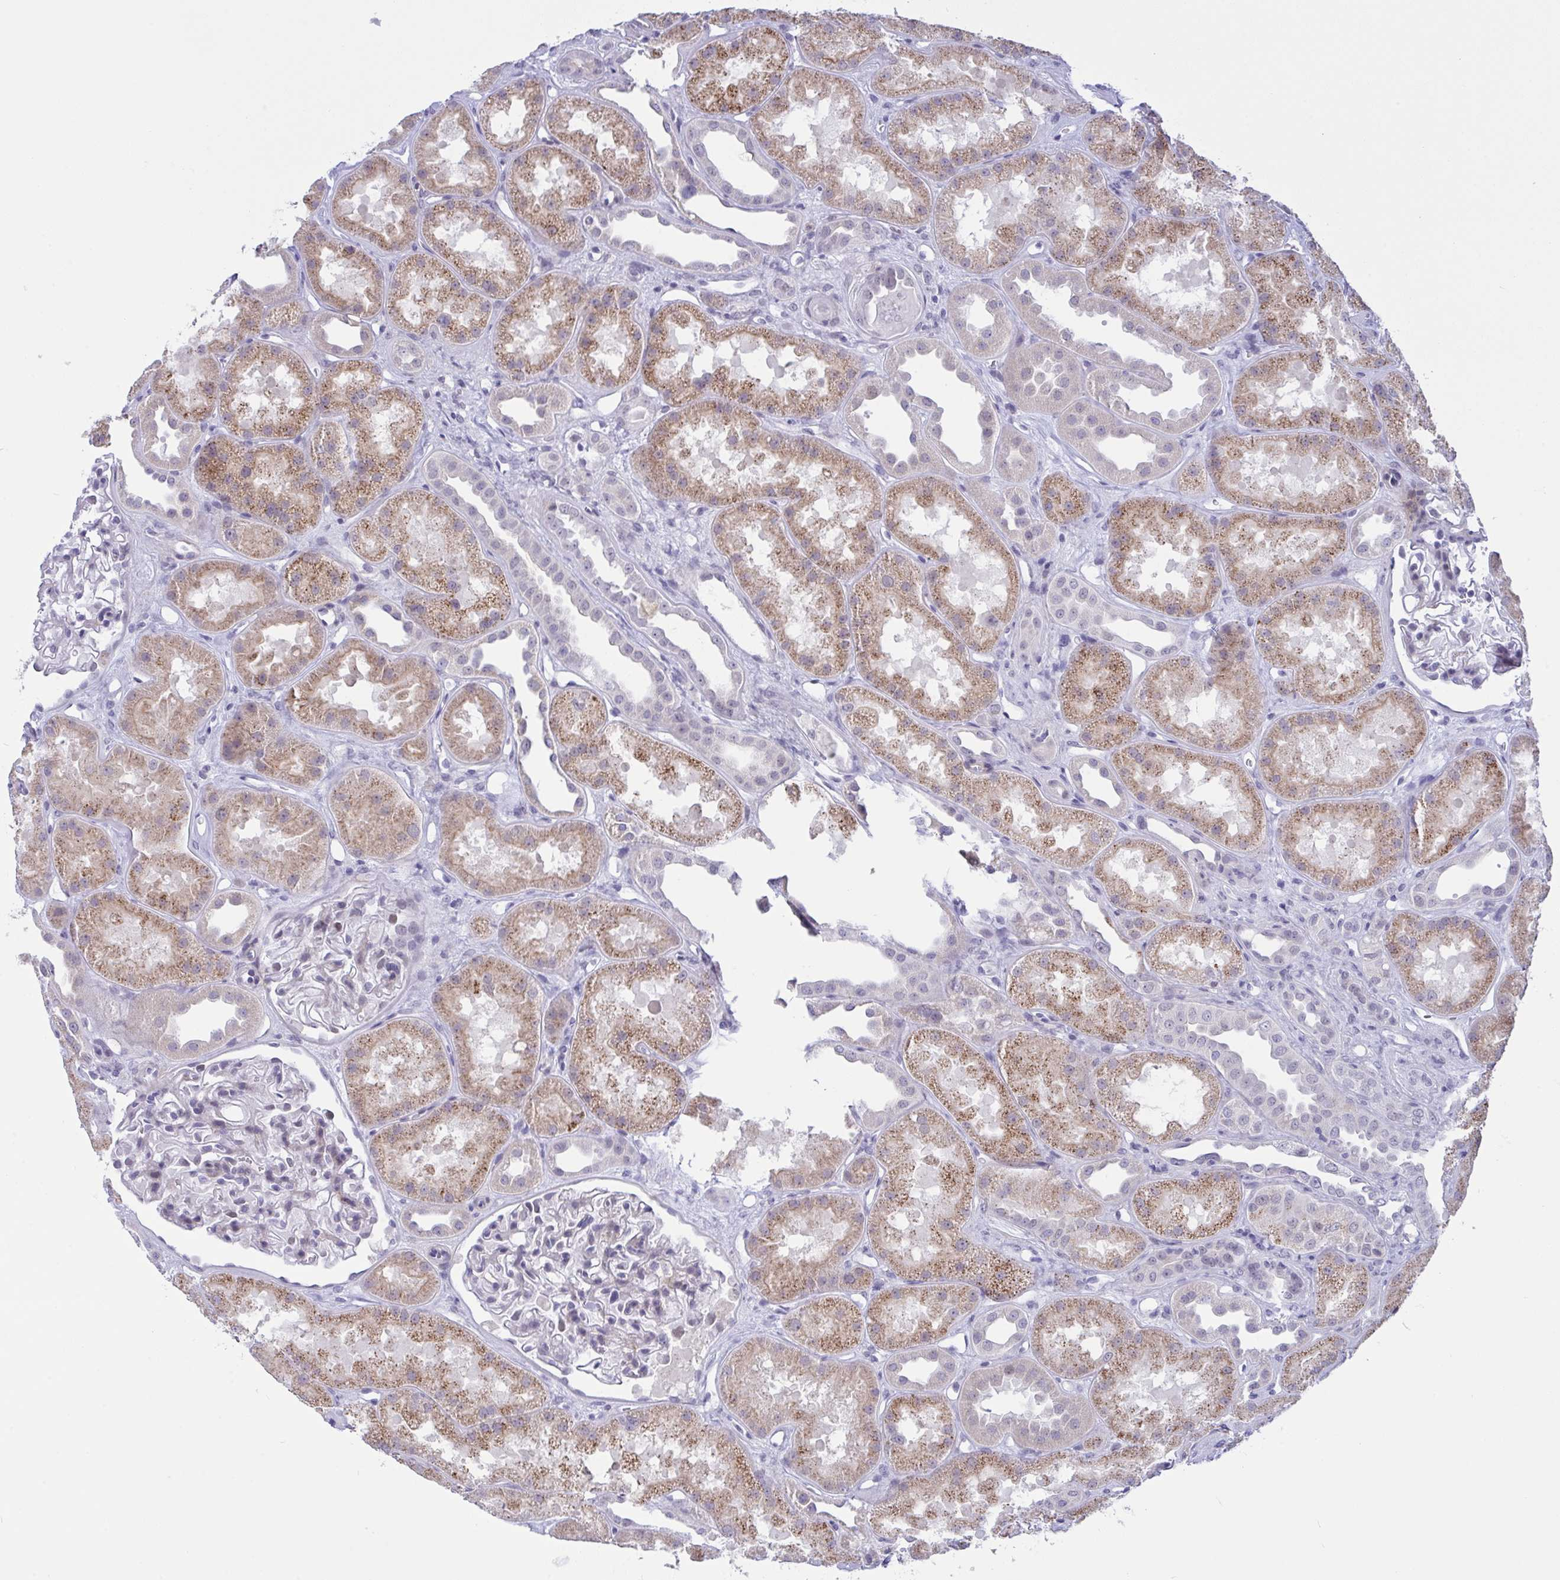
{"staining": {"intensity": "weak", "quantity": "<25%", "location": "cytoplasmic/membranous"}, "tissue": "kidney", "cell_type": "Cells in glomeruli", "image_type": "normal", "snomed": [{"axis": "morphology", "description": "Normal tissue, NOS"}, {"axis": "topography", "description": "Kidney"}], "caption": "Cells in glomeruli show no significant protein staining in normal kidney. (DAB (3,3'-diaminobenzidine) IHC visualized using brightfield microscopy, high magnification).", "gene": "FBXL22", "patient": {"sex": "male", "age": 61}}